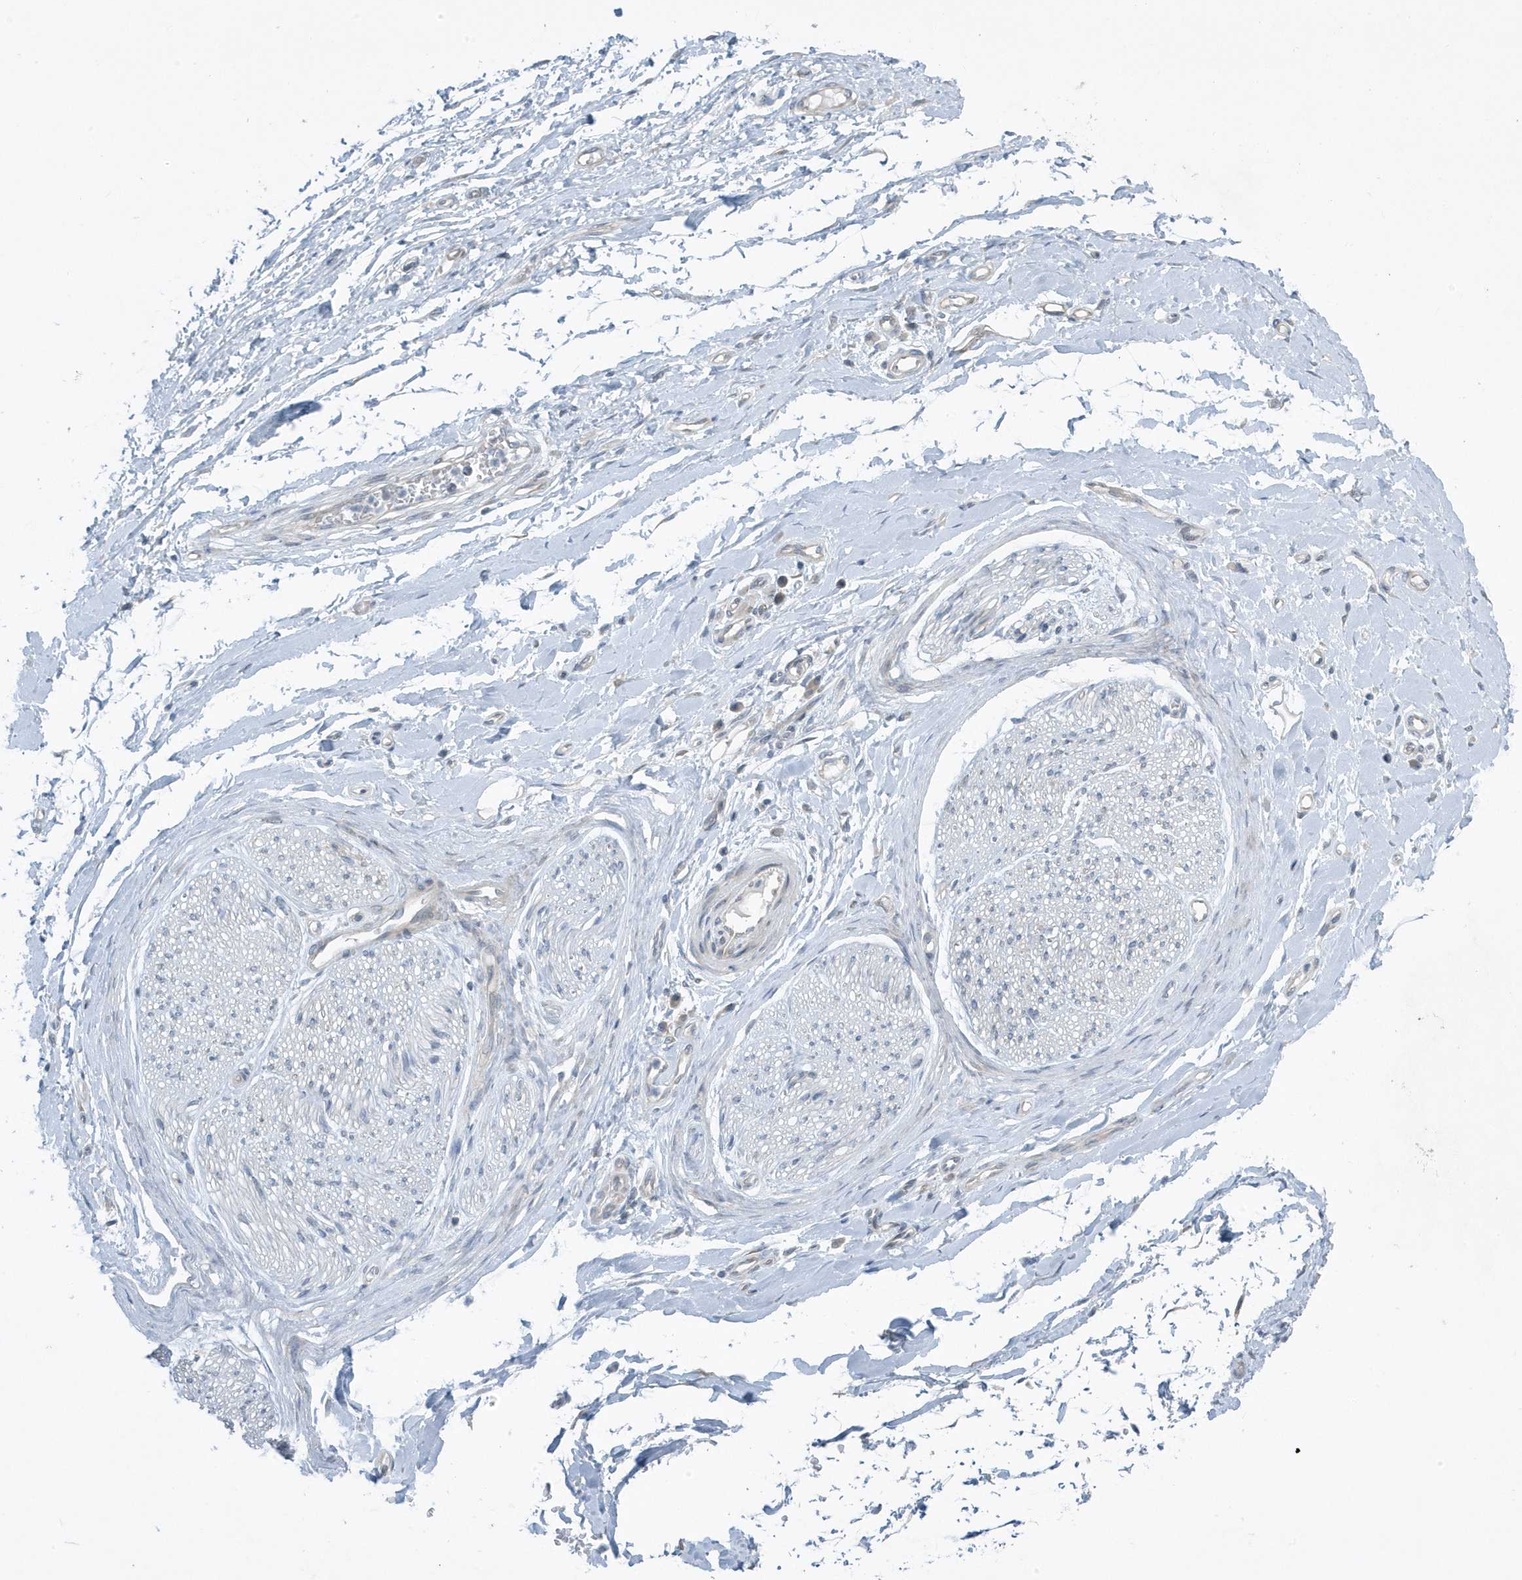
{"staining": {"intensity": "negative", "quantity": "none", "location": "none"}, "tissue": "soft tissue", "cell_type": "Fibroblasts", "image_type": "normal", "snomed": [{"axis": "morphology", "description": "Normal tissue, NOS"}, {"axis": "morphology", "description": "Adenocarcinoma, NOS"}, {"axis": "topography", "description": "Stomach, upper"}, {"axis": "topography", "description": "Peripheral nerve tissue"}], "caption": "An immunohistochemistry photomicrograph of unremarkable soft tissue is shown. There is no staining in fibroblasts of soft tissue. (IHC, brightfield microscopy, high magnification).", "gene": "SCN3A", "patient": {"sex": "male", "age": 62}}